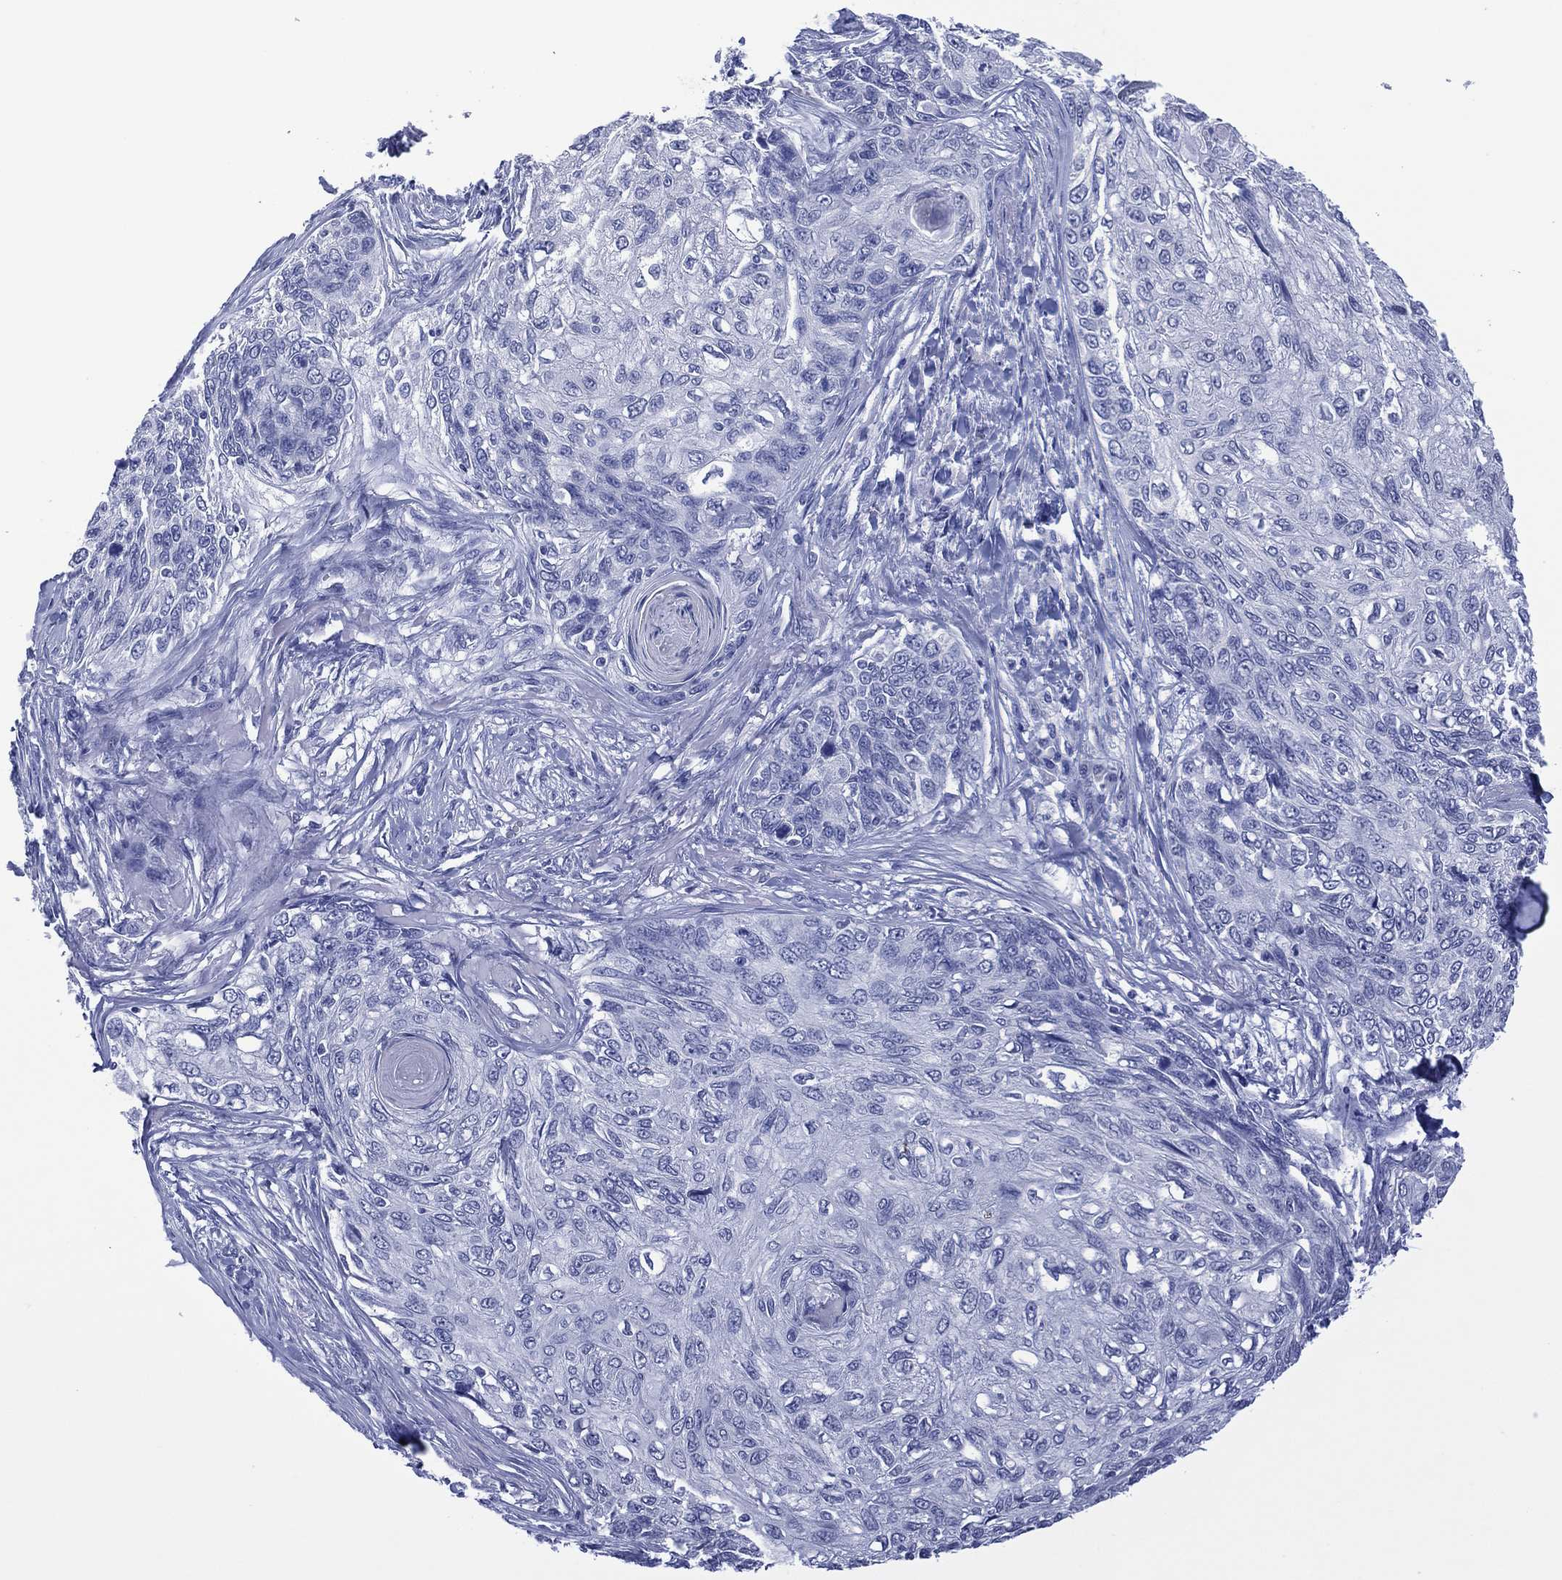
{"staining": {"intensity": "negative", "quantity": "none", "location": "none"}, "tissue": "skin cancer", "cell_type": "Tumor cells", "image_type": "cancer", "snomed": [{"axis": "morphology", "description": "Squamous cell carcinoma, NOS"}, {"axis": "topography", "description": "Skin"}], "caption": "IHC histopathology image of neoplastic tissue: human squamous cell carcinoma (skin) stained with DAB demonstrates no significant protein staining in tumor cells.", "gene": "UTF1", "patient": {"sex": "male", "age": 92}}